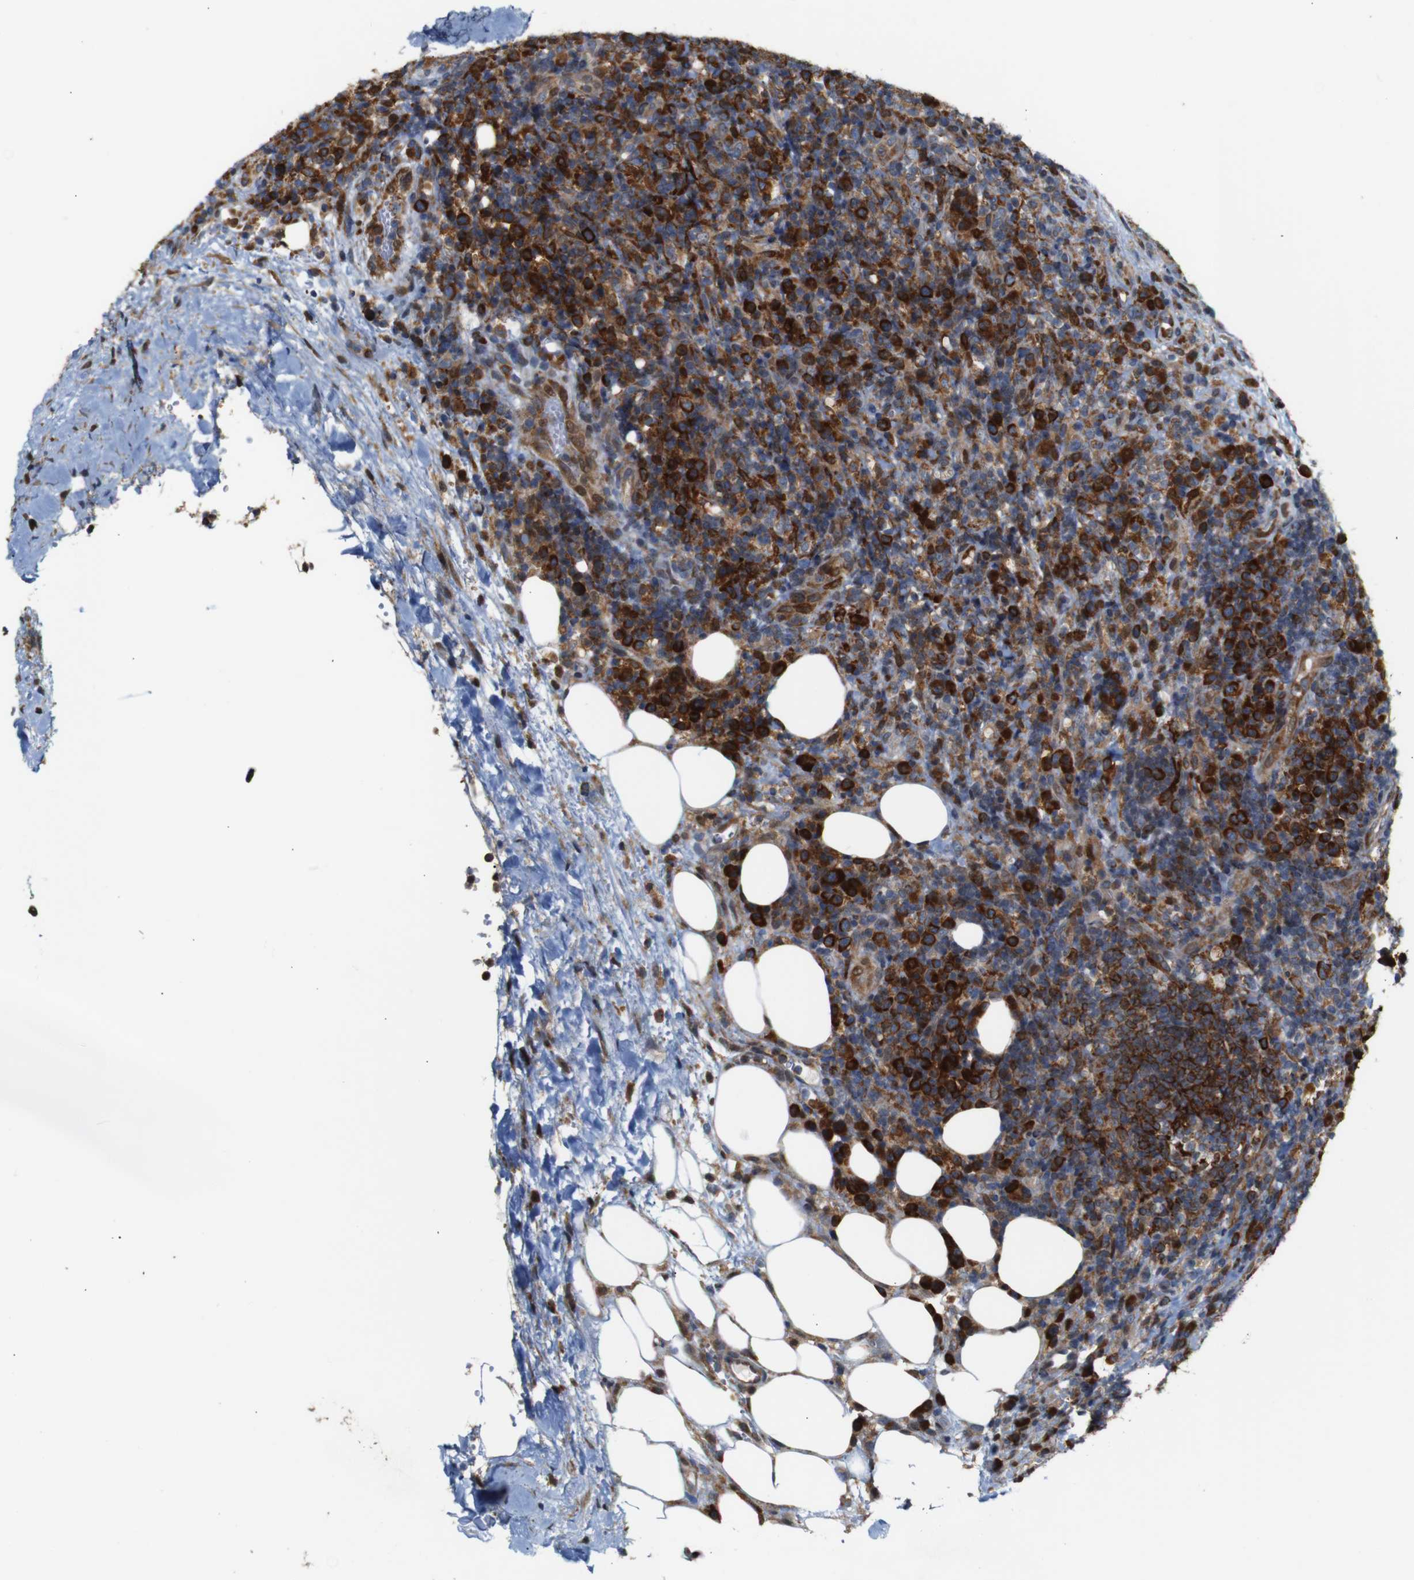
{"staining": {"intensity": "strong", "quantity": ">75%", "location": "cytoplasmic/membranous"}, "tissue": "lymphoma", "cell_type": "Tumor cells", "image_type": "cancer", "snomed": [{"axis": "morphology", "description": "Malignant lymphoma, non-Hodgkin's type, High grade"}, {"axis": "topography", "description": "Lymph node"}], "caption": "Immunohistochemical staining of lymphoma exhibits strong cytoplasmic/membranous protein positivity in approximately >75% of tumor cells.", "gene": "PTPN1", "patient": {"sex": "female", "age": 76}}